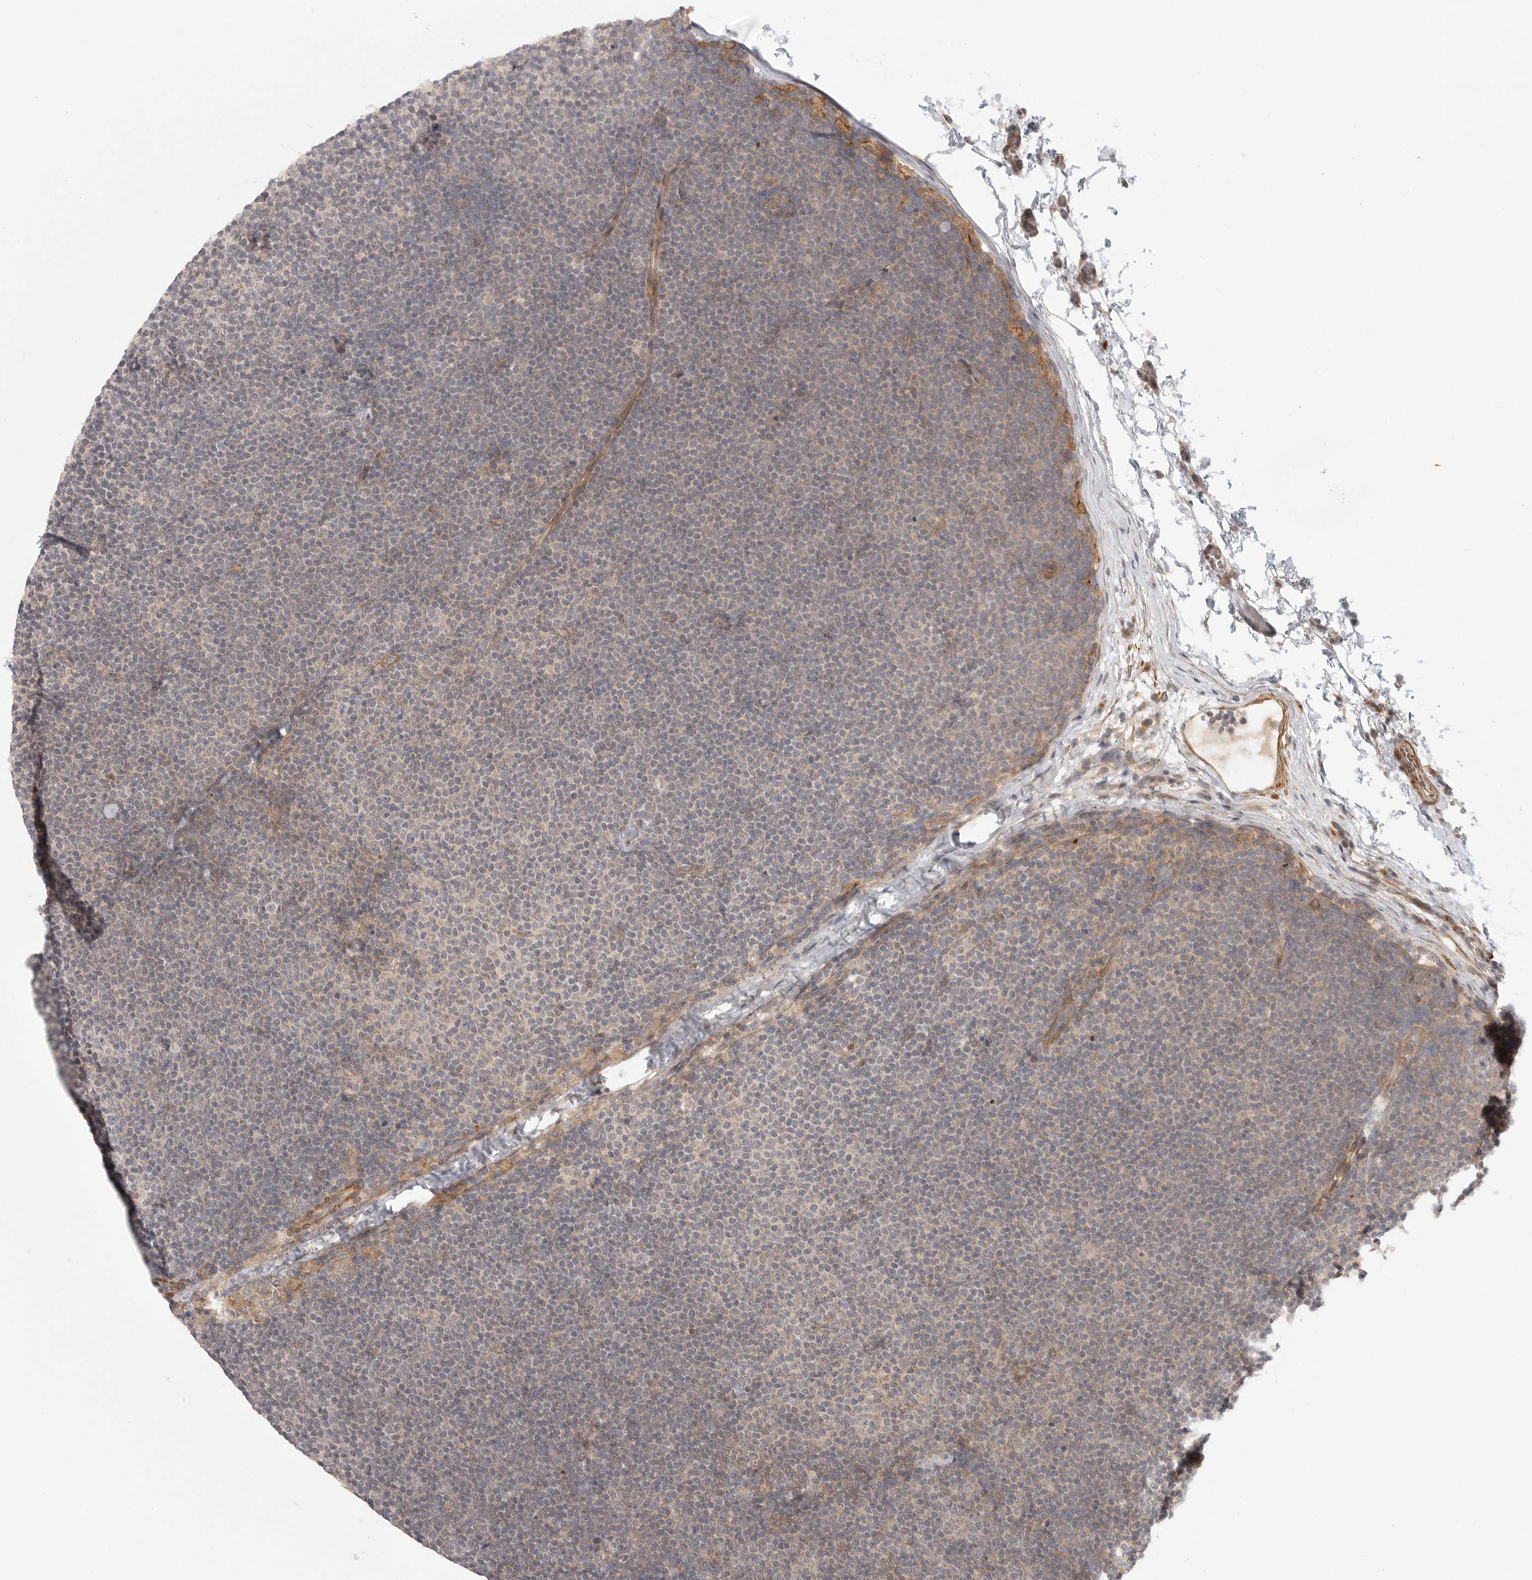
{"staining": {"intensity": "negative", "quantity": "none", "location": "none"}, "tissue": "lymphoma", "cell_type": "Tumor cells", "image_type": "cancer", "snomed": [{"axis": "morphology", "description": "Malignant lymphoma, non-Hodgkin's type, Low grade"}, {"axis": "topography", "description": "Lymph node"}], "caption": "Protein analysis of low-grade malignant lymphoma, non-Hodgkin's type demonstrates no significant staining in tumor cells.", "gene": "CCPG1", "patient": {"sex": "female", "age": 53}}